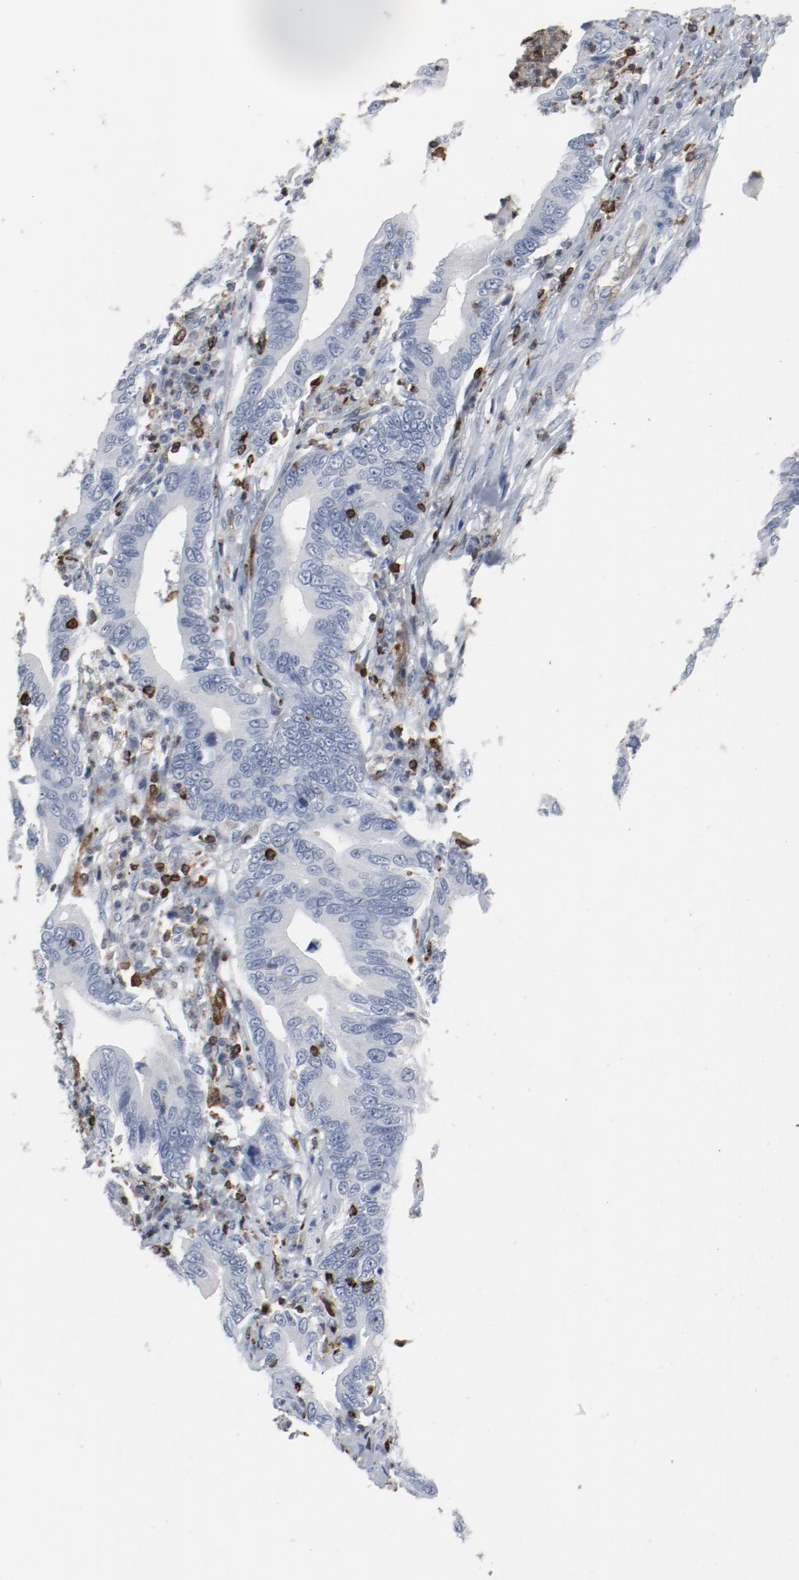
{"staining": {"intensity": "negative", "quantity": "none", "location": "none"}, "tissue": "stomach cancer", "cell_type": "Tumor cells", "image_type": "cancer", "snomed": [{"axis": "morphology", "description": "Adenocarcinoma, NOS"}, {"axis": "topography", "description": "Stomach, upper"}], "caption": "Histopathology image shows no significant protein positivity in tumor cells of adenocarcinoma (stomach).", "gene": "LCP2", "patient": {"sex": "male", "age": 63}}